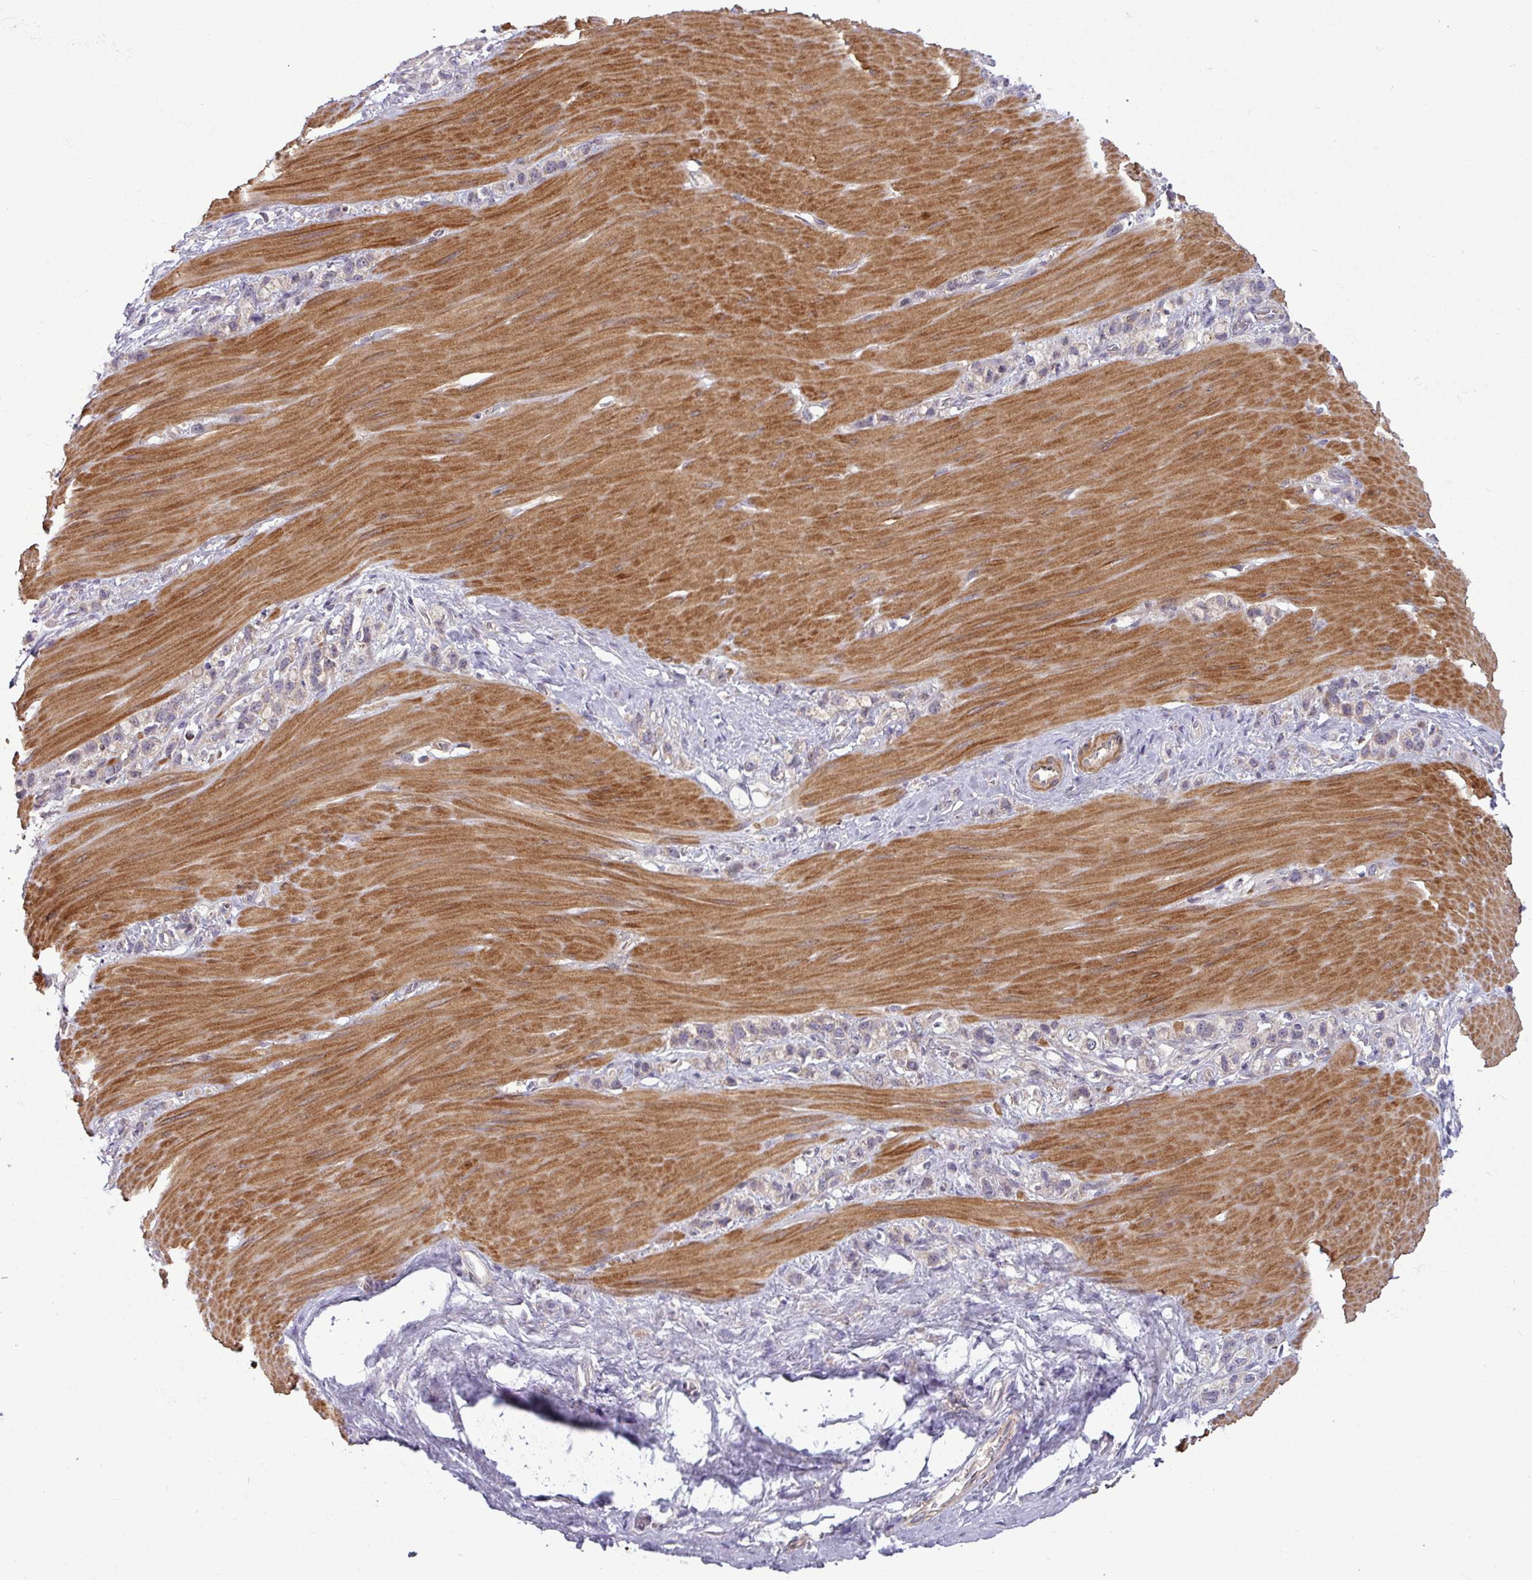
{"staining": {"intensity": "weak", "quantity": "<25%", "location": "cytoplasmic/membranous"}, "tissue": "stomach cancer", "cell_type": "Tumor cells", "image_type": "cancer", "snomed": [{"axis": "morphology", "description": "Adenocarcinoma, NOS"}, {"axis": "topography", "description": "Stomach"}], "caption": "Immunohistochemistry (IHC) histopathology image of neoplastic tissue: stomach cancer (adenocarcinoma) stained with DAB (3,3'-diaminobenzidine) exhibits no significant protein expression in tumor cells.", "gene": "ZNF35", "patient": {"sex": "female", "age": 65}}